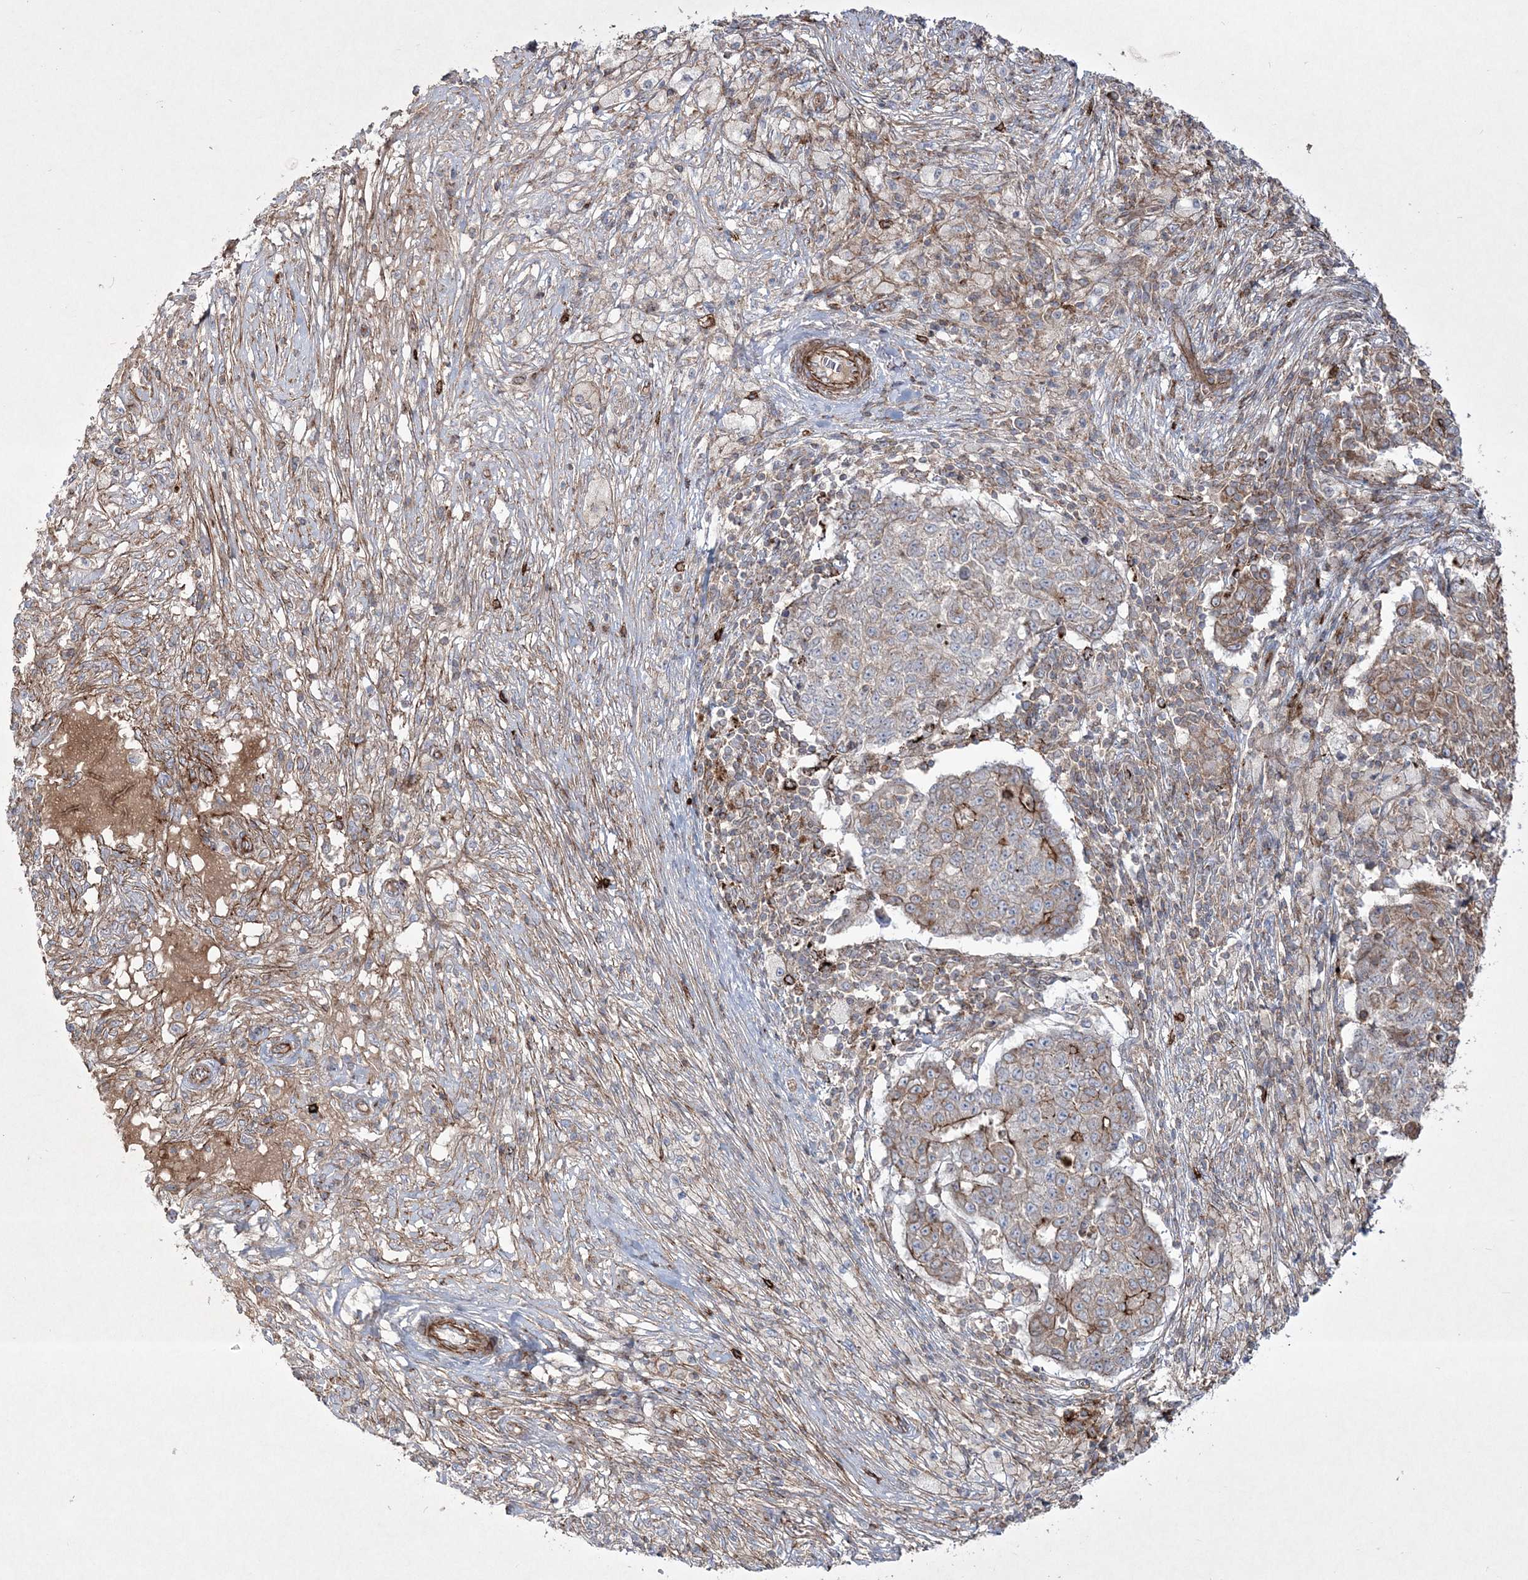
{"staining": {"intensity": "moderate", "quantity": "25%-75%", "location": "cytoplasmic/membranous"}, "tissue": "ovarian cancer", "cell_type": "Tumor cells", "image_type": "cancer", "snomed": [{"axis": "morphology", "description": "Carcinoma, endometroid"}, {"axis": "topography", "description": "Ovary"}], "caption": "The immunohistochemical stain labels moderate cytoplasmic/membranous staining in tumor cells of endometroid carcinoma (ovarian) tissue.", "gene": "RICTOR", "patient": {"sex": "female", "age": 42}}